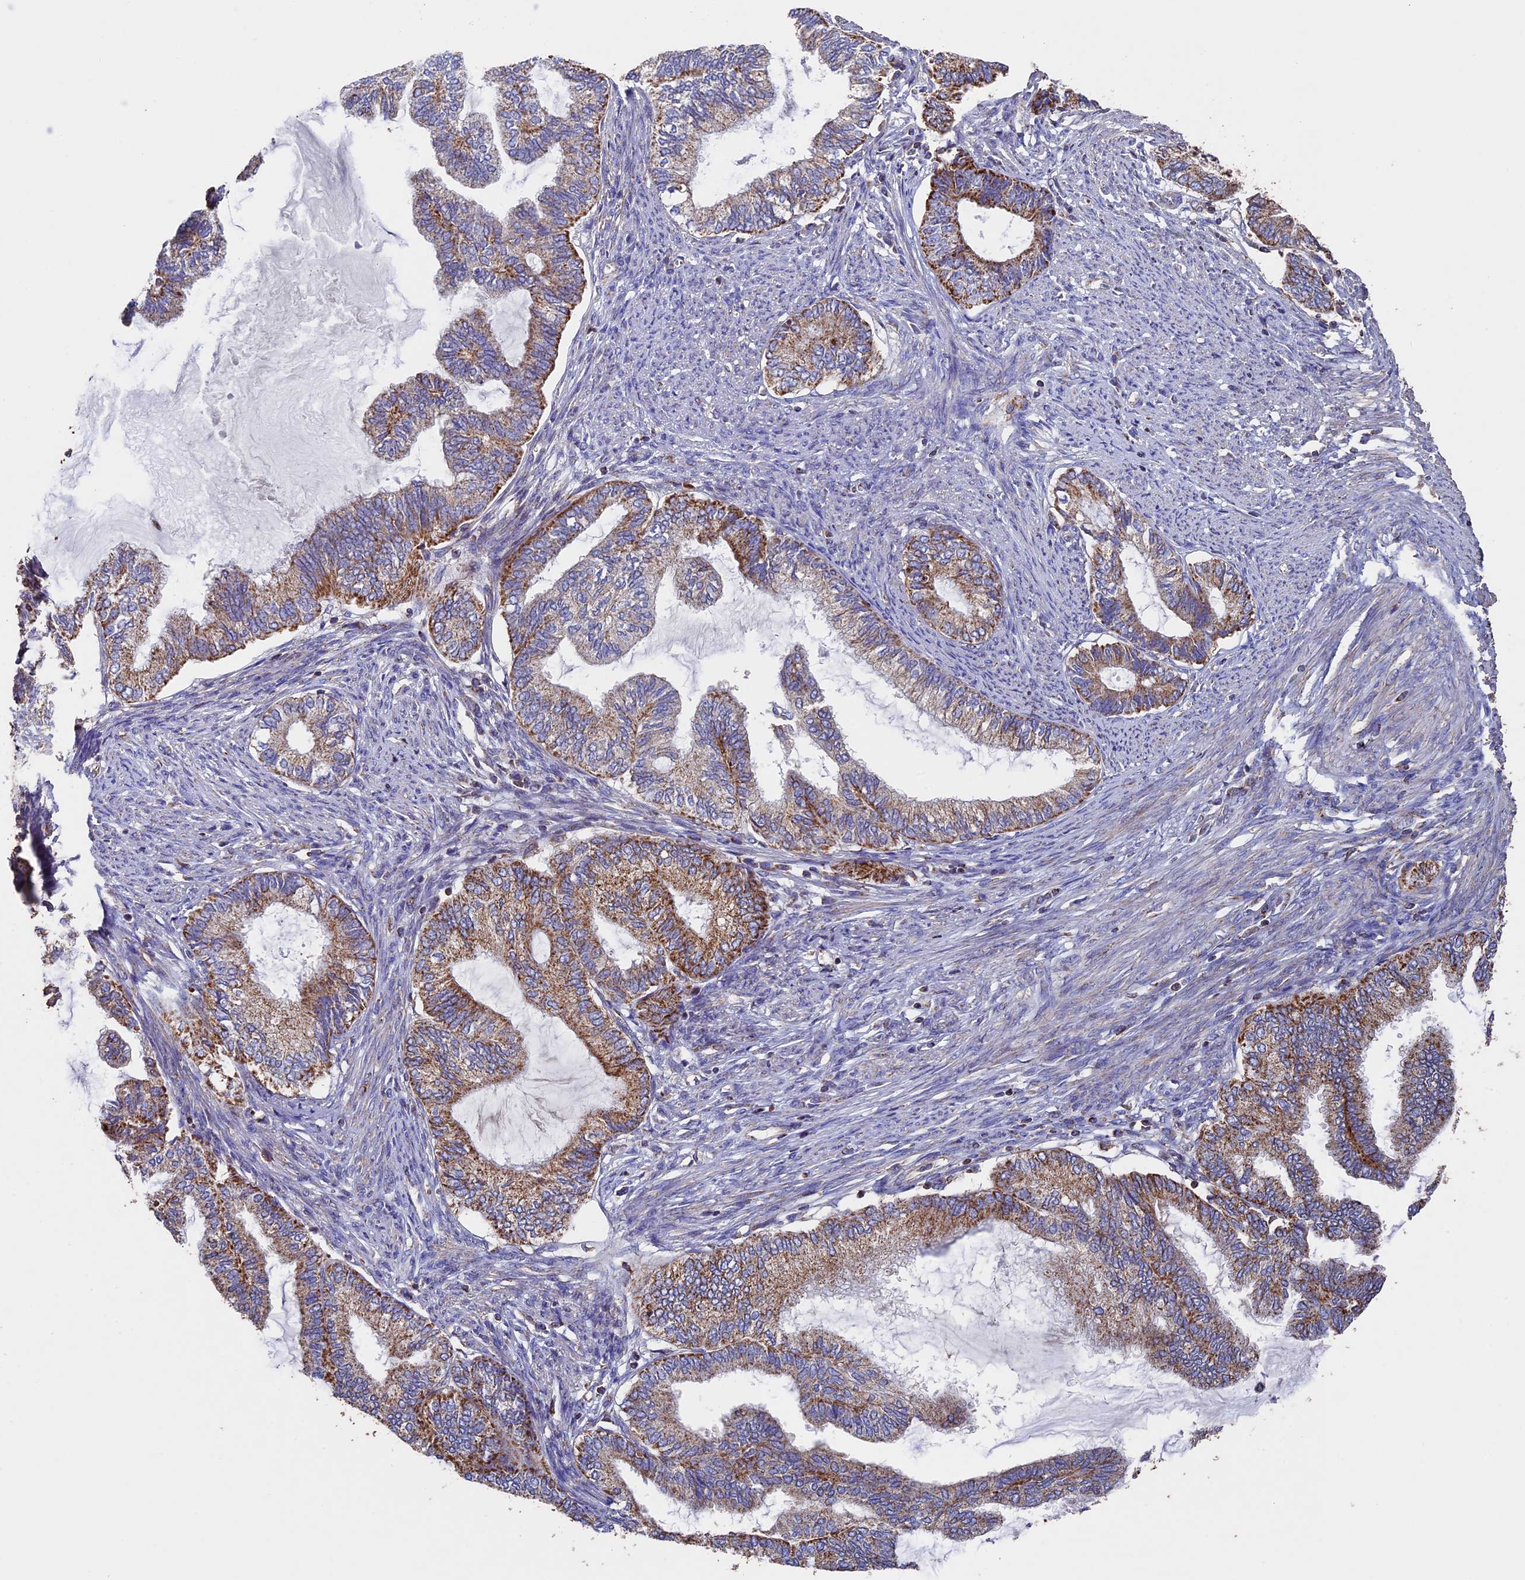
{"staining": {"intensity": "moderate", "quantity": ">75%", "location": "cytoplasmic/membranous"}, "tissue": "endometrial cancer", "cell_type": "Tumor cells", "image_type": "cancer", "snomed": [{"axis": "morphology", "description": "Adenocarcinoma, NOS"}, {"axis": "topography", "description": "Endometrium"}], "caption": "Immunohistochemical staining of human endometrial cancer (adenocarcinoma) reveals moderate cytoplasmic/membranous protein expression in about >75% of tumor cells. (DAB (3,3'-diaminobenzidine) IHC, brown staining for protein, blue staining for nuclei).", "gene": "ADAT1", "patient": {"sex": "female", "age": 86}}